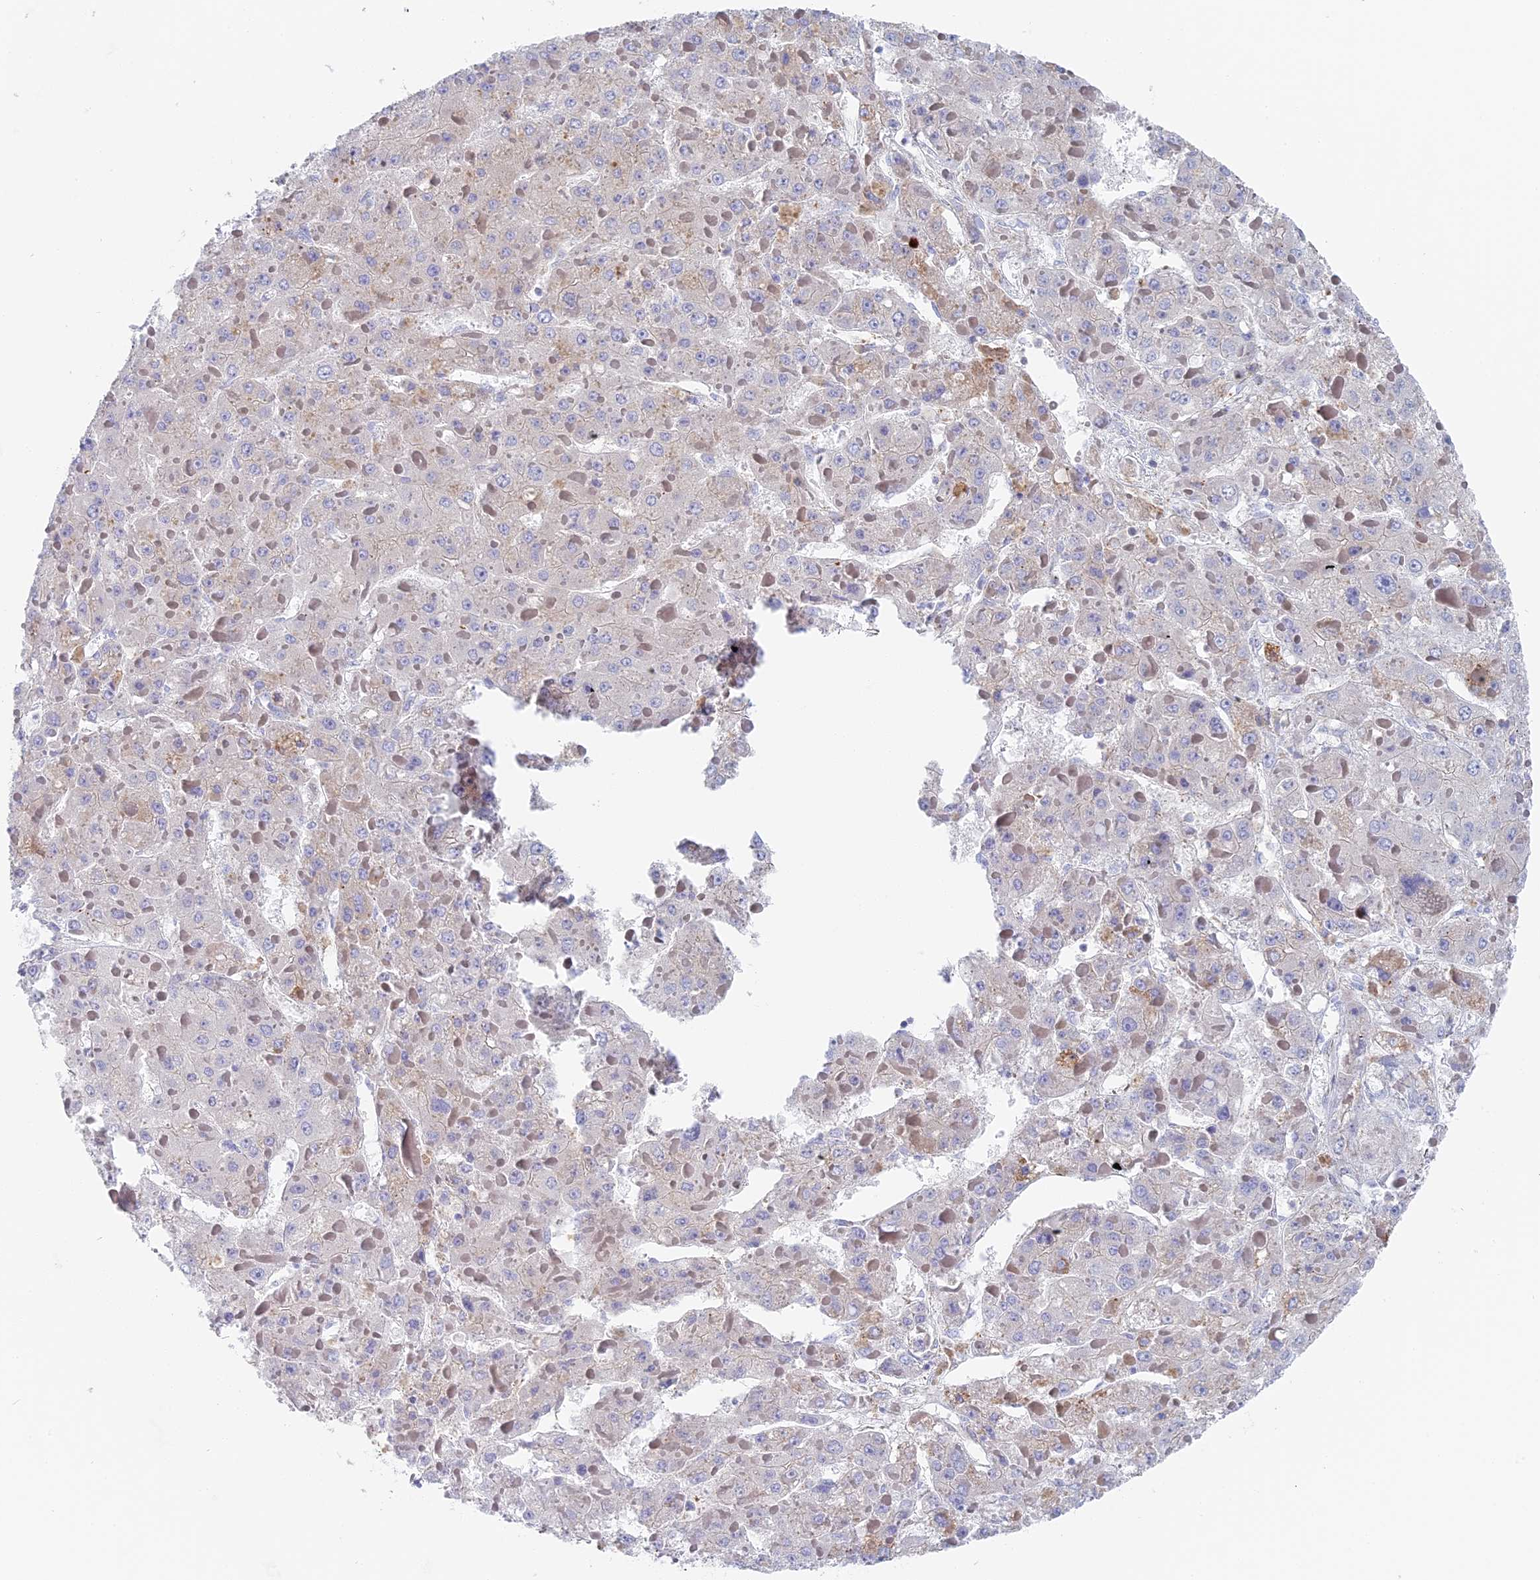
{"staining": {"intensity": "negative", "quantity": "none", "location": "none"}, "tissue": "liver cancer", "cell_type": "Tumor cells", "image_type": "cancer", "snomed": [{"axis": "morphology", "description": "Carcinoma, Hepatocellular, NOS"}, {"axis": "topography", "description": "Liver"}], "caption": "Immunohistochemical staining of liver cancer (hepatocellular carcinoma) reveals no significant positivity in tumor cells.", "gene": "DDA1", "patient": {"sex": "female", "age": 73}}